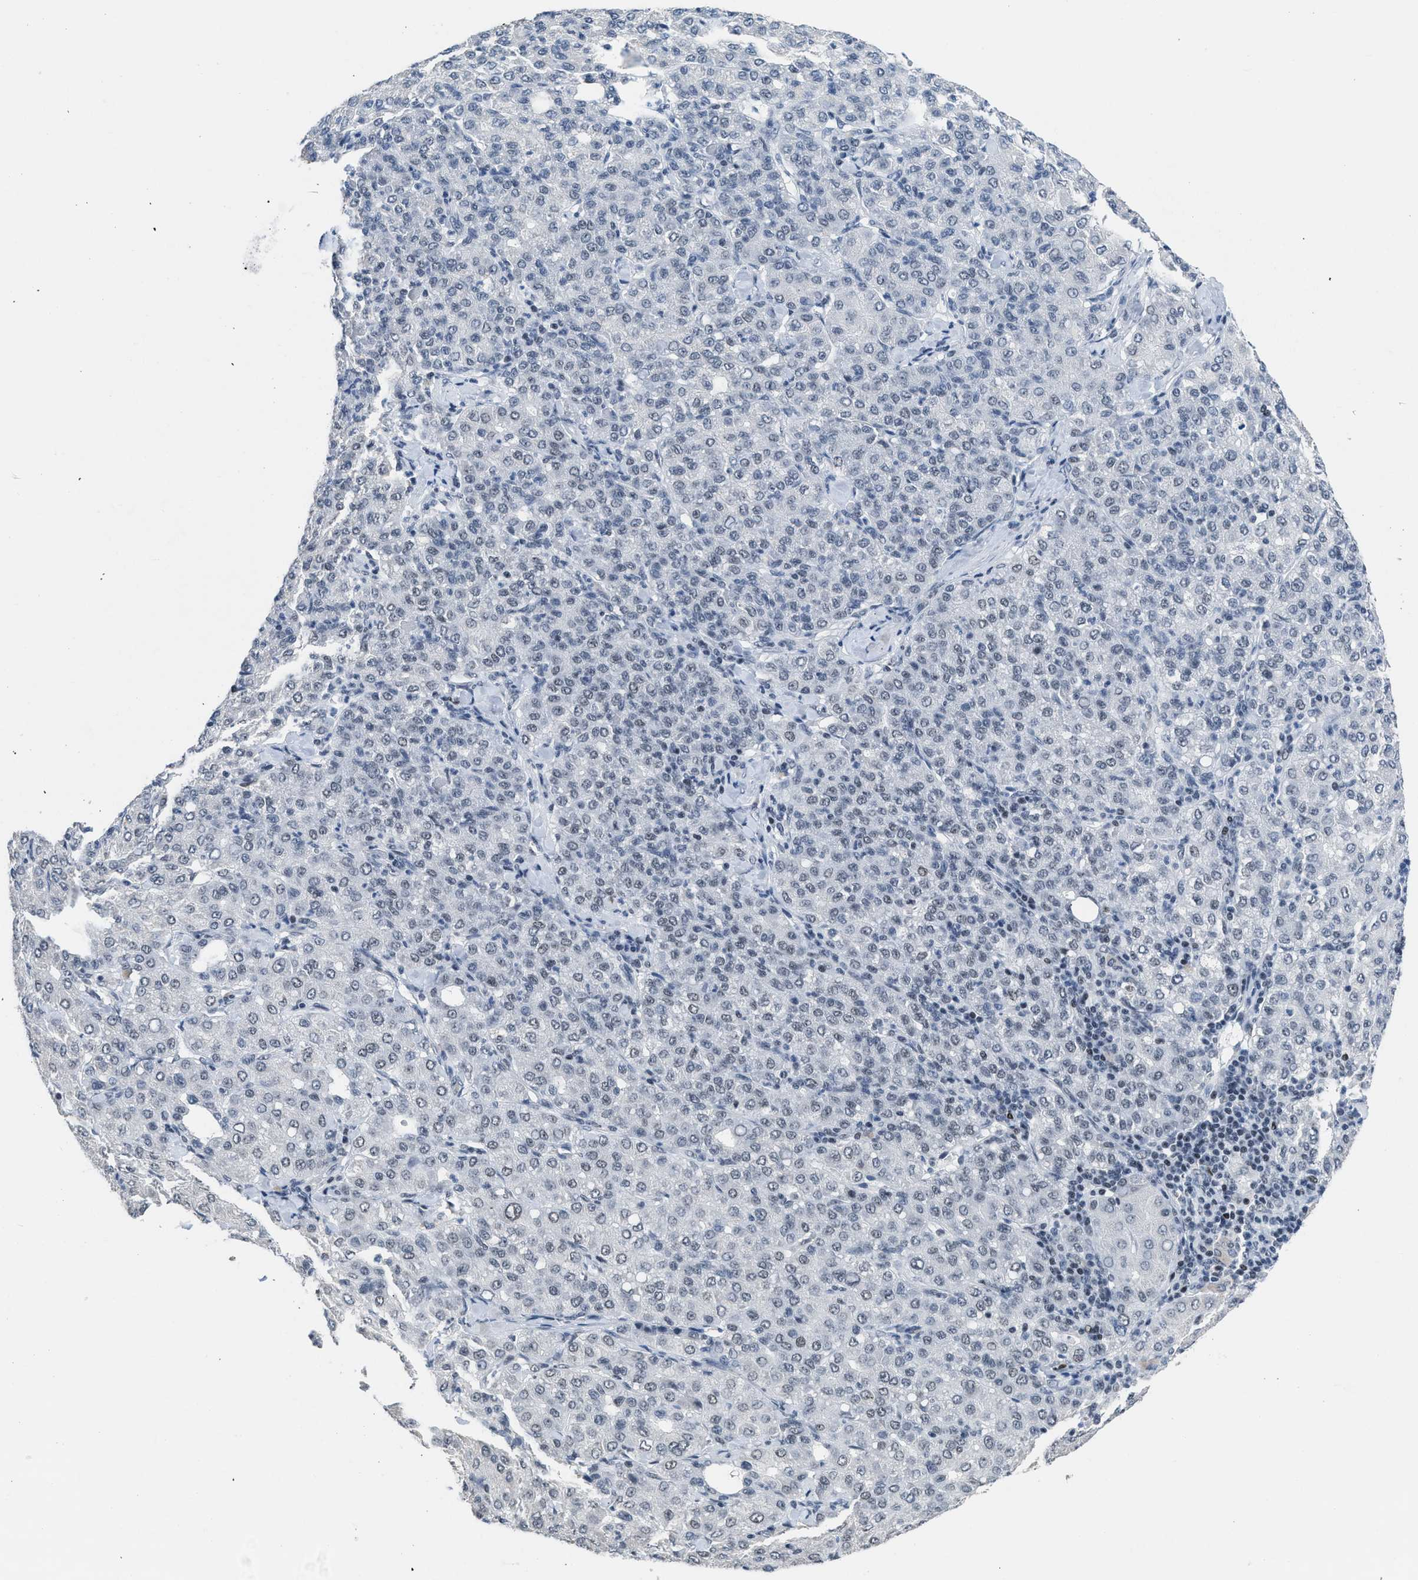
{"staining": {"intensity": "negative", "quantity": "none", "location": "none"}, "tissue": "liver cancer", "cell_type": "Tumor cells", "image_type": "cancer", "snomed": [{"axis": "morphology", "description": "Carcinoma, Hepatocellular, NOS"}, {"axis": "topography", "description": "Liver"}], "caption": "Immunohistochemistry (IHC) micrograph of neoplastic tissue: human liver hepatocellular carcinoma stained with DAB (3,3'-diaminobenzidine) displays no significant protein positivity in tumor cells.", "gene": "TERF2IP", "patient": {"sex": "male", "age": 65}}